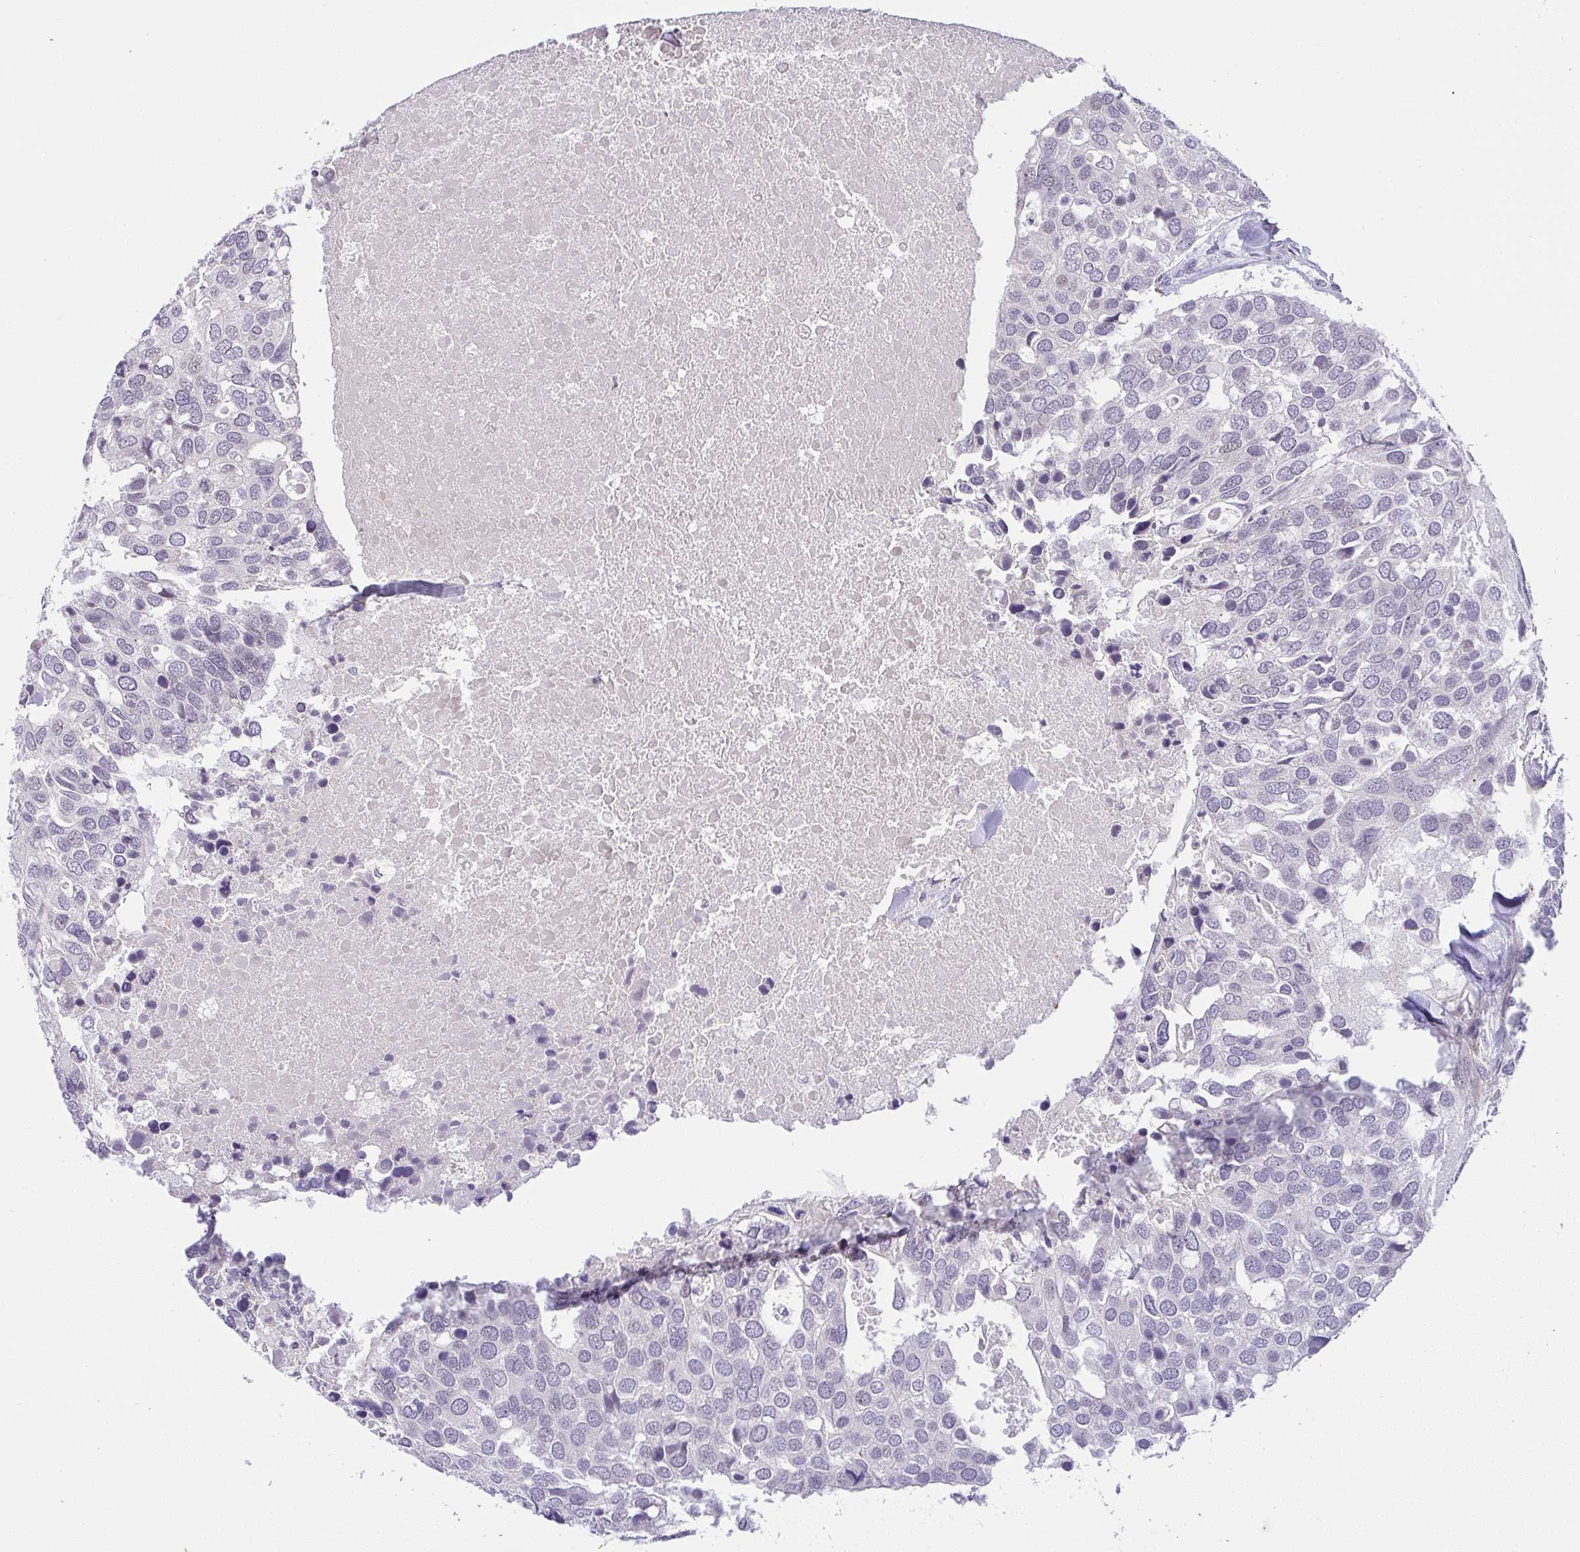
{"staining": {"intensity": "negative", "quantity": "none", "location": "none"}, "tissue": "breast cancer", "cell_type": "Tumor cells", "image_type": "cancer", "snomed": [{"axis": "morphology", "description": "Duct carcinoma"}, {"axis": "topography", "description": "Breast"}], "caption": "A histopathology image of breast cancer (infiltrating ductal carcinoma) stained for a protein exhibits no brown staining in tumor cells. The staining was performed using DAB to visualize the protein expression in brown, while the nuclei were stained in blue with hematoxylin (Magnification: 20x).", "gene": "CACNA1S", "patient": {"sex": "female", "age": 83}}